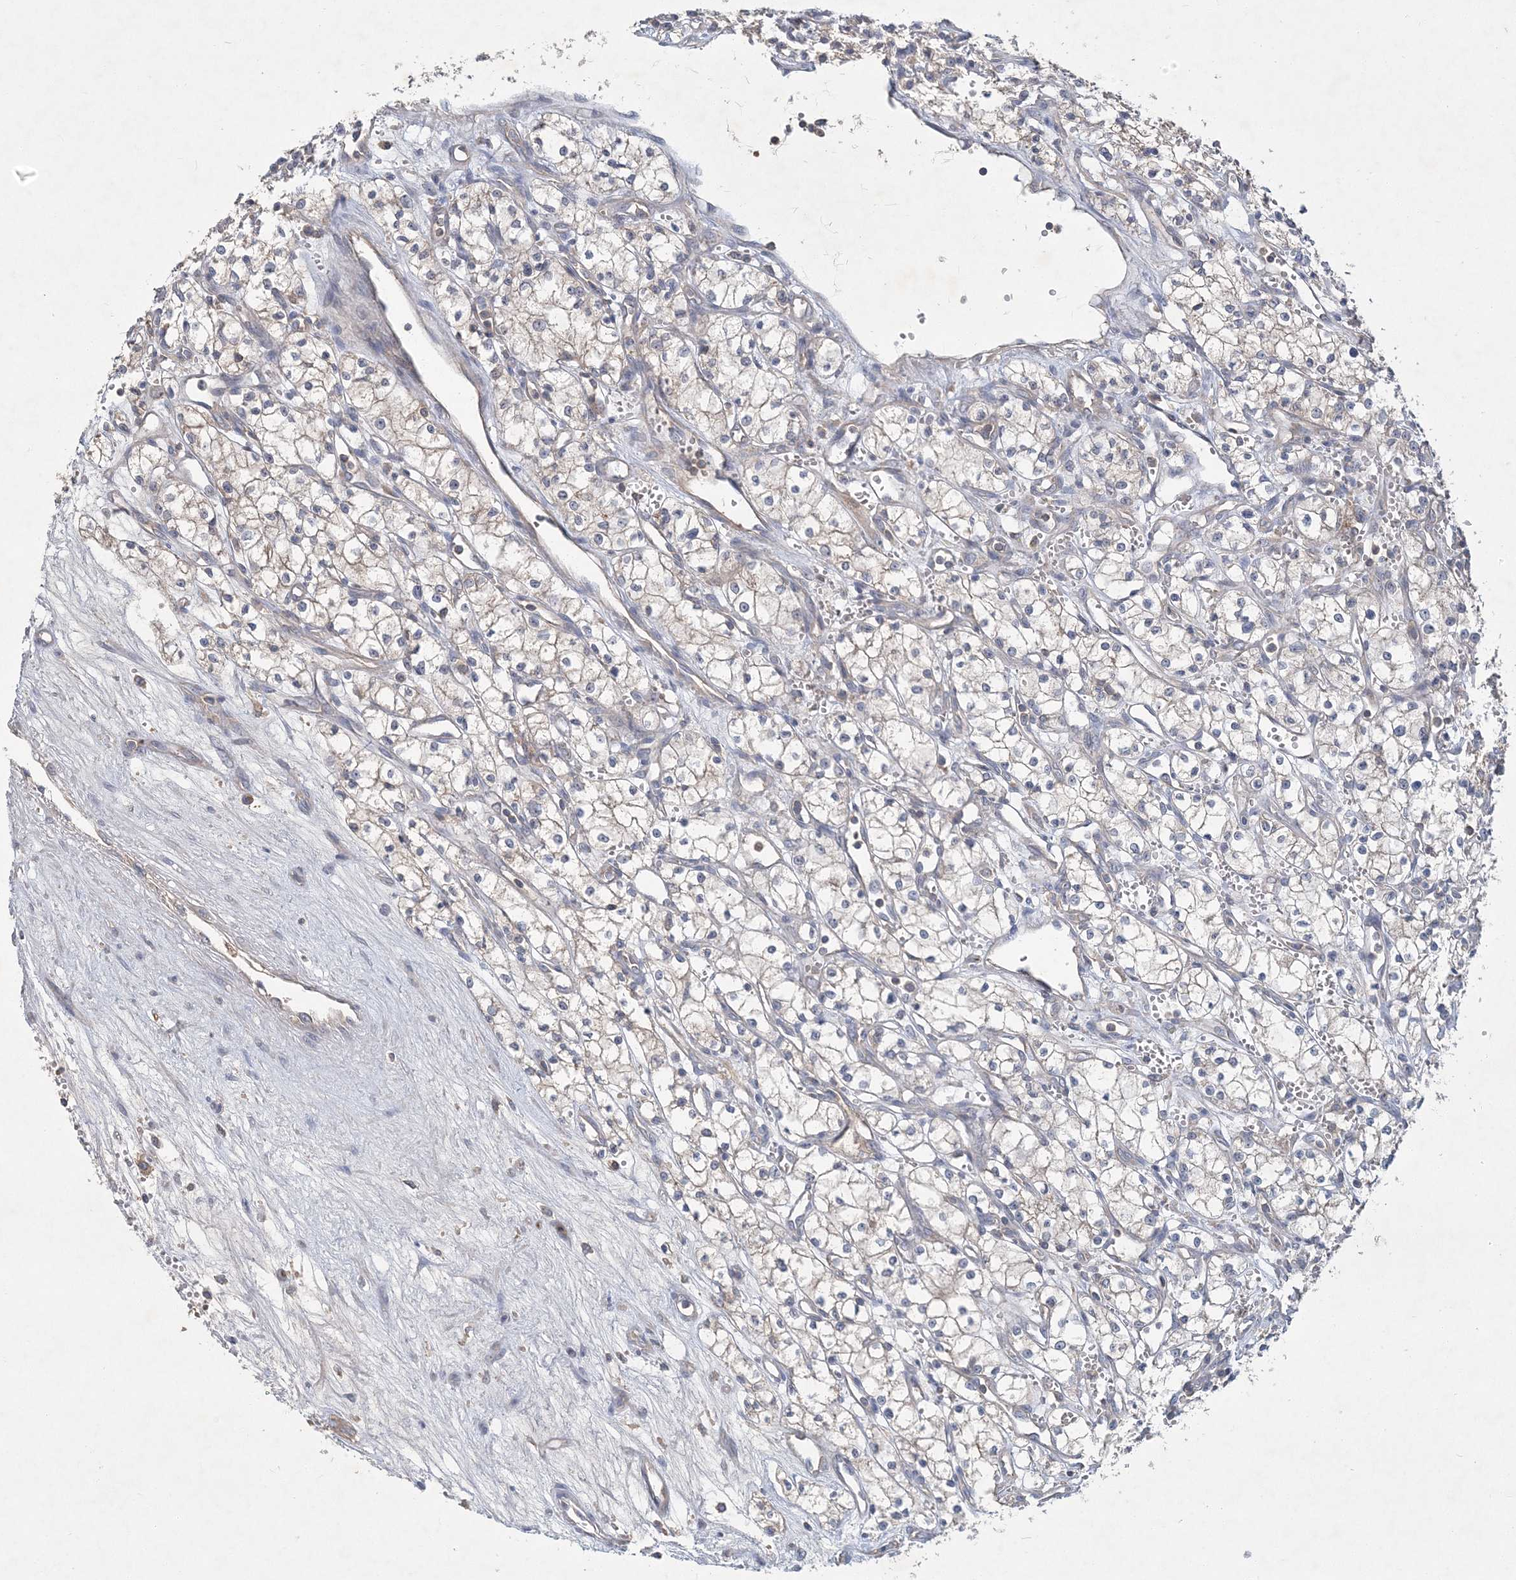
{"staining": {"intensity": "negative", "quantity": "none", "location": "none"}, "tissue": "renal cancer", "cell_type": "Tumor cells", "image_type": "cancer", "snomed": [{"axis": "morphology", "description": "Adenocarcinoma, NOS"}, {"axis": "topography", "description": "Kidney"}], "caption": "The histopathology image reveals no significant expression in tumor cells of renal adenocarcinoma.", "gene": "RNF25", "patient": {"sex": "male", "age": 59}}